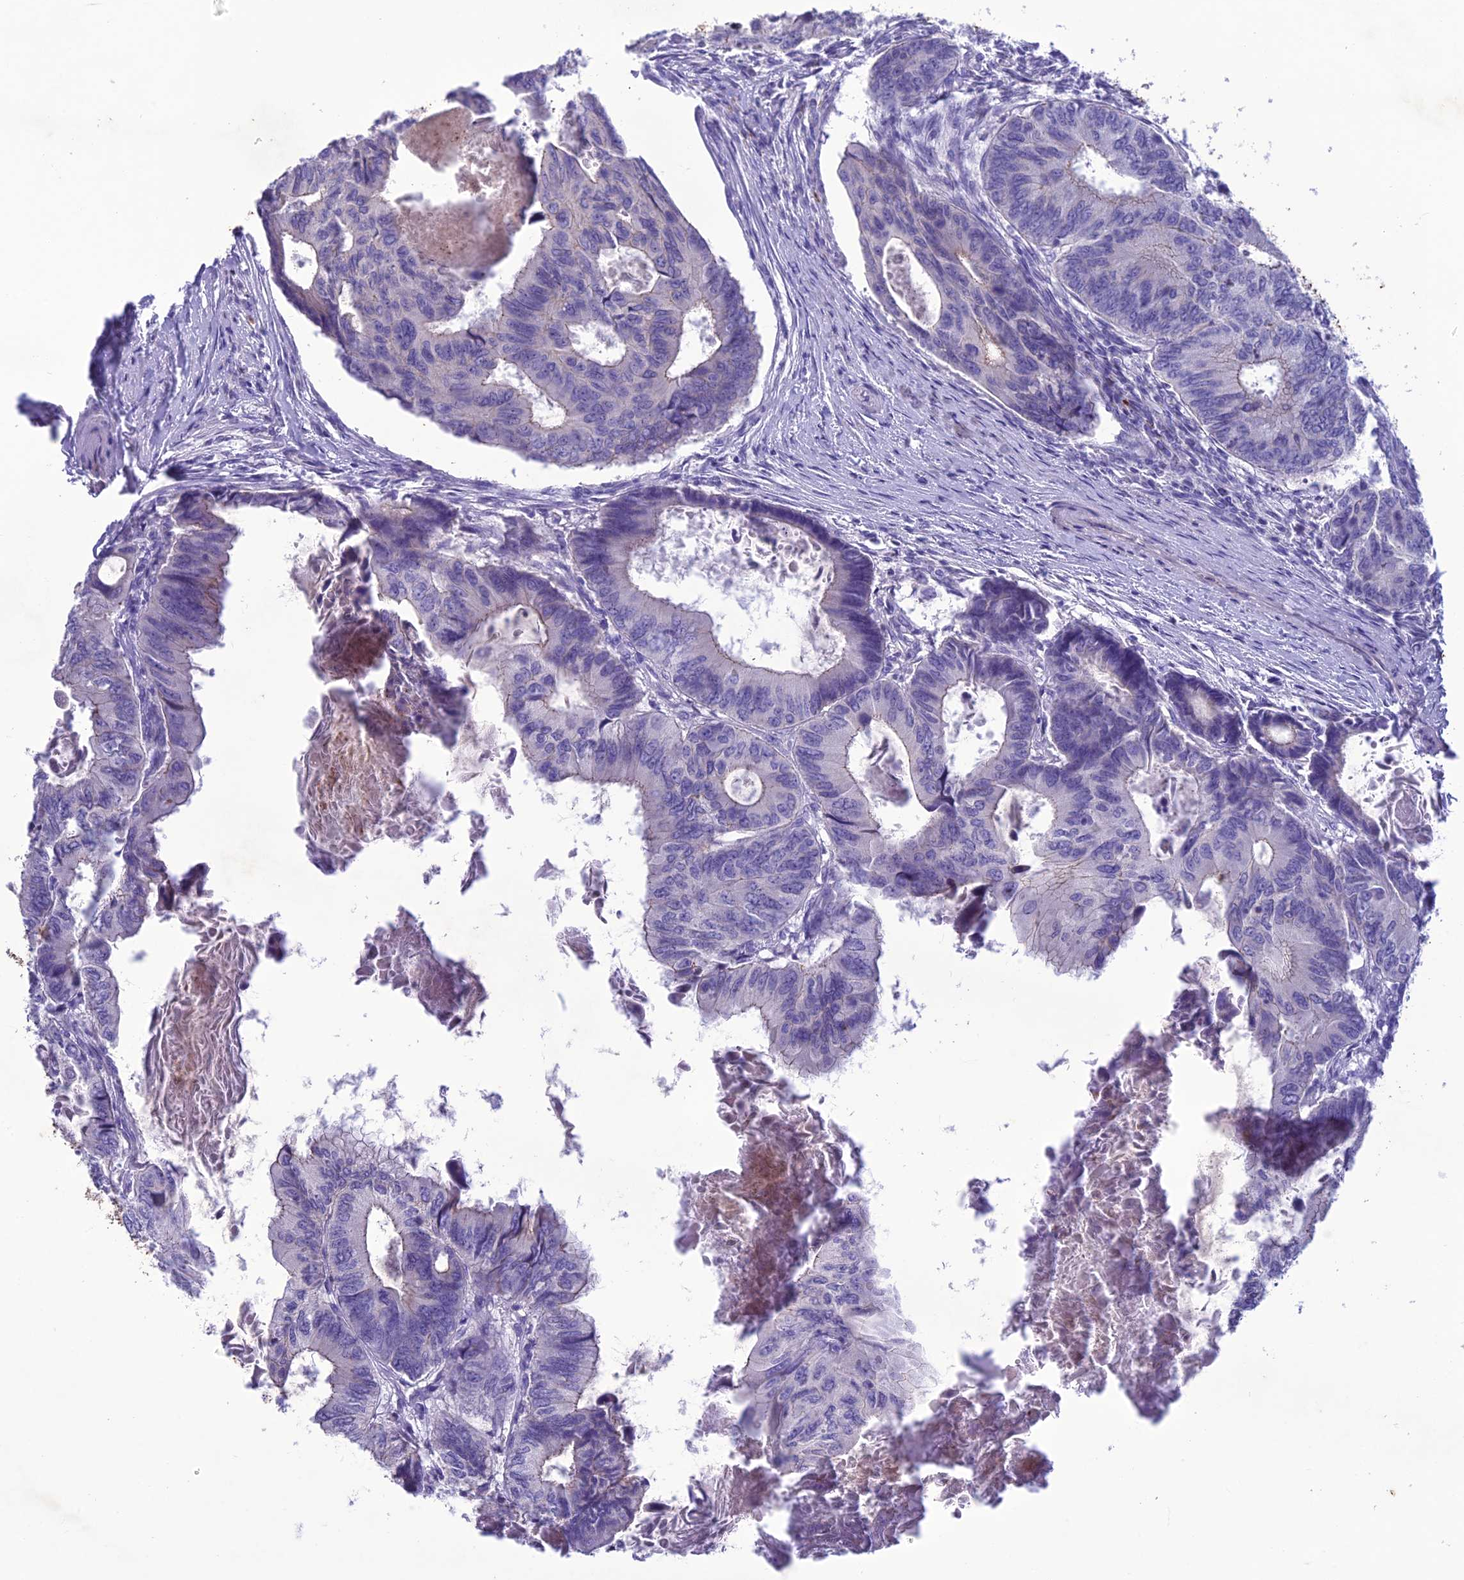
{"staining": {"intensity": "negative", "quantity": "none", "location": "none"}, "tissue": "colorectal cancer", "cell_type": "Tumor cells", "image_type": "cancer", "snomed": [{"axis": "morphology", "description": "Adenocarcinoma, NOS"}, {"axis": "topography", "description": "Colon"}], "caption": "This image is of colorectal cancer (adenocarcinoma) stained with immunohistochemistry (IHC) to label a protein in brown with the nuclei are counter-stained blue. There is no staining in tumor cells.", "gene": "IFT172", "patient": {"sex": "male", "age": 85}}